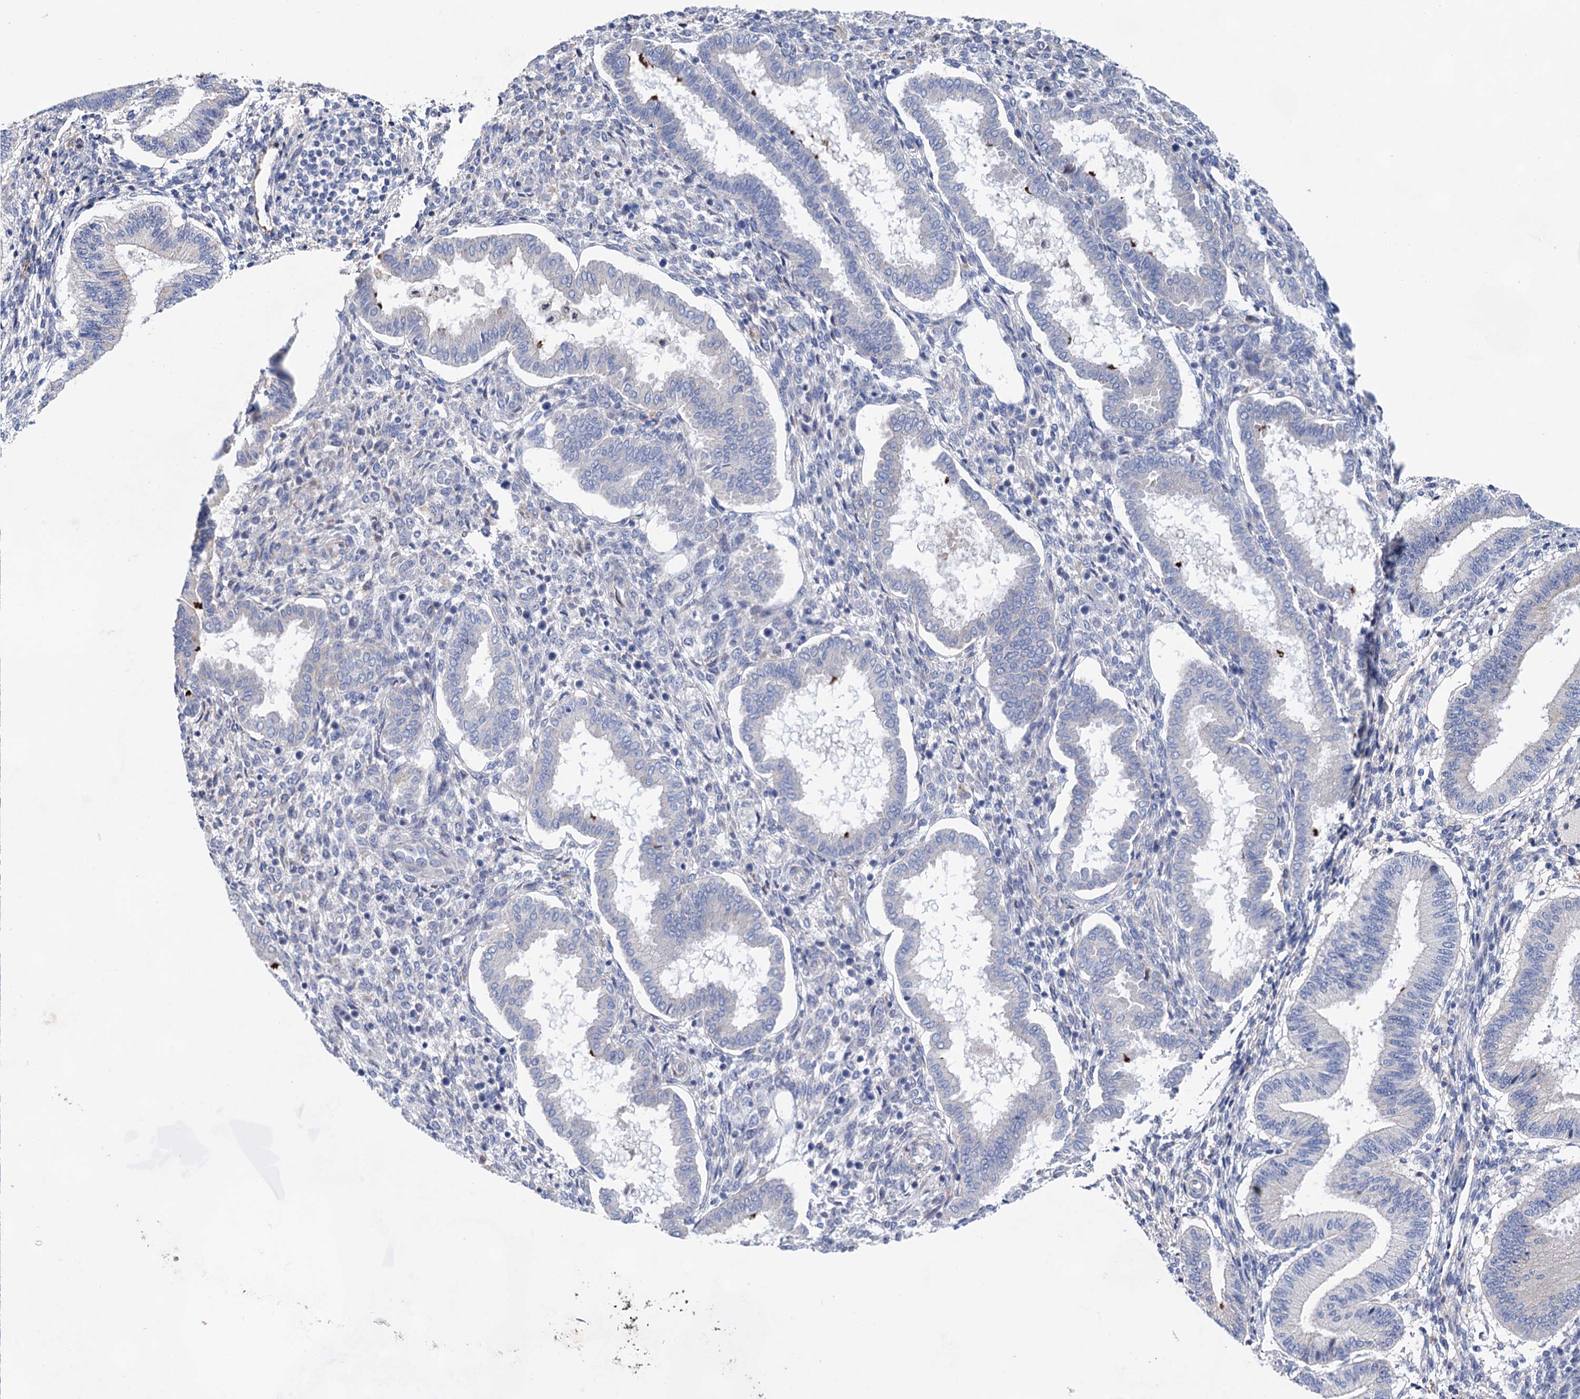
{"staining": {"intensity": "negative", "quantity": "none", "location": "none"}, "tissue": "endometrium", "cell_type": "Cells in endometrial stroma", "image_type": "normal", "snomed": [{"axis": "morphology", "description": "Normal tissue, NOS"}, {"axis": "topography", "description": "Endometrium"}], "caption": "Endometrium stained for a protein using immunohistochemistry (IHC) shows no positivity cells in endometrial stroma.", "gene": "GPR155", "patient": {"sex": "female", "age": 24}}